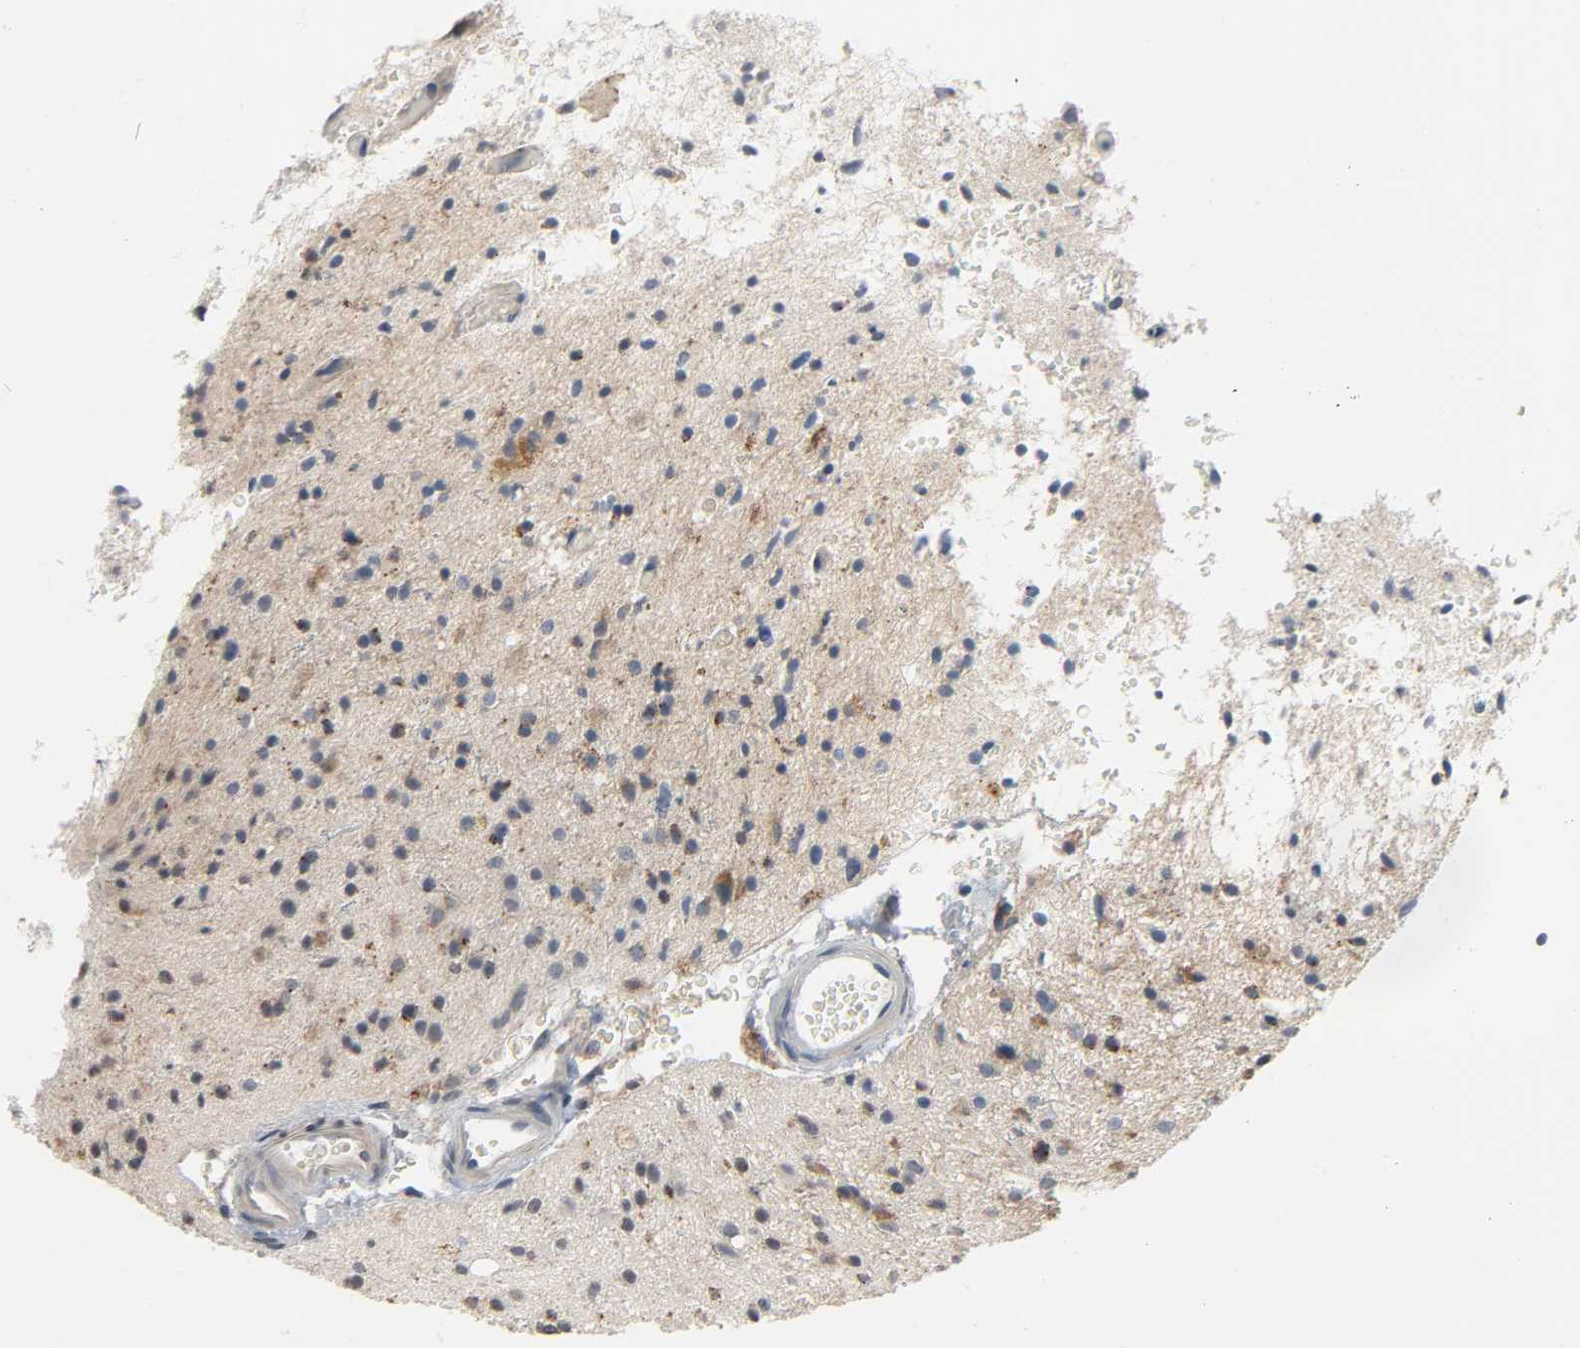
{"staining": {"intensity": "moderate", "quantity": "25%-75%", "location": "cytoplasmic/membranous"}, "tissue": "glioma", "cell_type": "Tumor cells", "image_type": "cancer", "snomed": [{"axis": "morphology", "description": "Glioma, malignant, High grade"}, {"axis": "topography", "description": "Brain"}], "caption": "High-grade glioma (malignant) was stained to show a protein in brown. There is medium levels of moderate cytoplasmic/membranous positivity in approximately 25%-75% of tumor cells.", "gene": "CD4", "patient": {"sex": "male", "age": 33}}